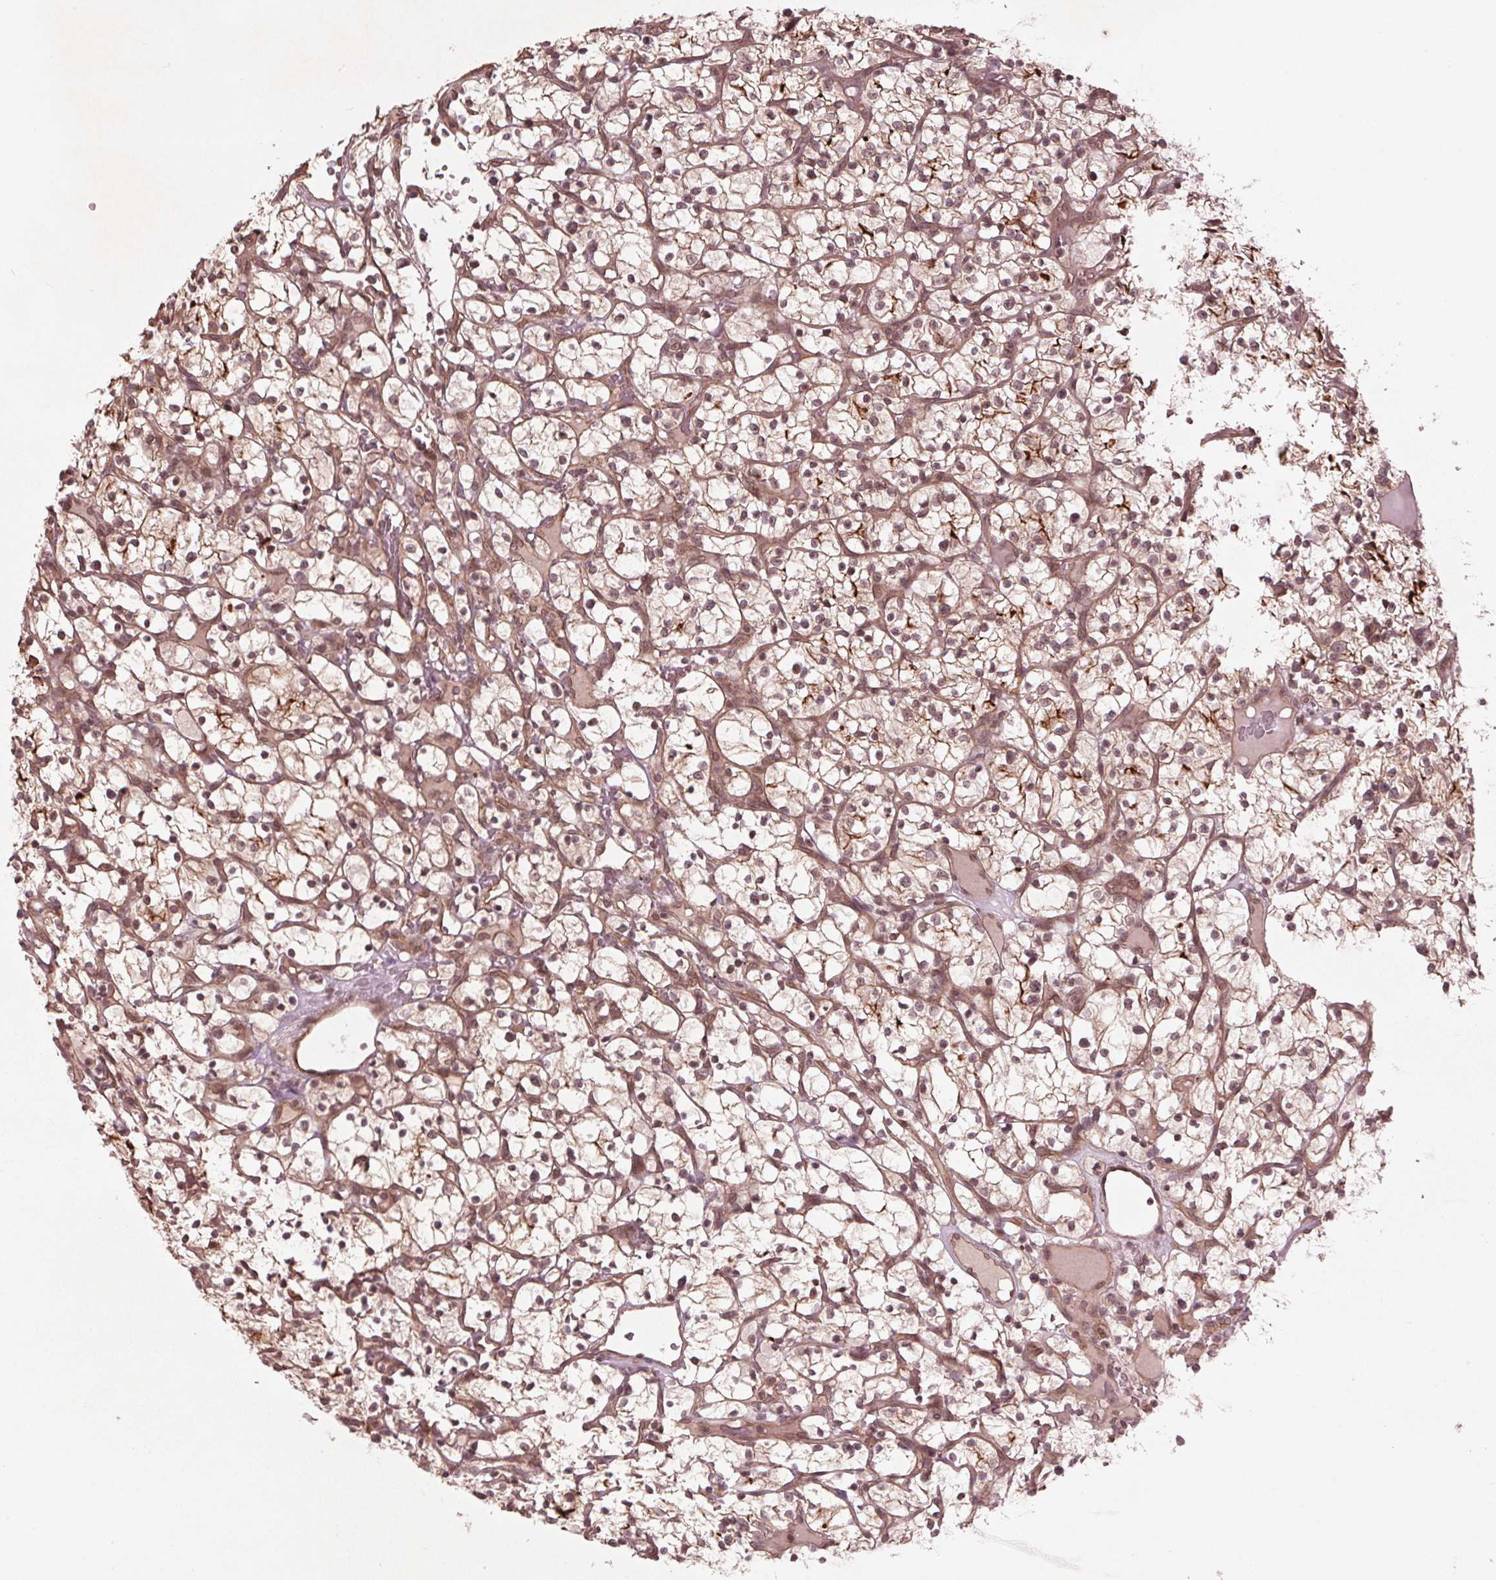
{"staining": {"intensity": "moderate", "quantity": "<25%", "location": "nuclear"}, "tissue": "renal cancer", "cell_type": "Tumor cells", "image_type": "cancer", "snomed": [{"axis": "morphology", "description": "Adenocarcinoma, NOS"}, {"axis": "topography", "description": "Kidney"}], "caption": "The immunohistochemical stain highlights moderate nuclear positivity in tumor cells of adenocarcinoma (renal) tissue.", "gene": "BTBD1", "patient": {"sex": "female", "age": 64}}